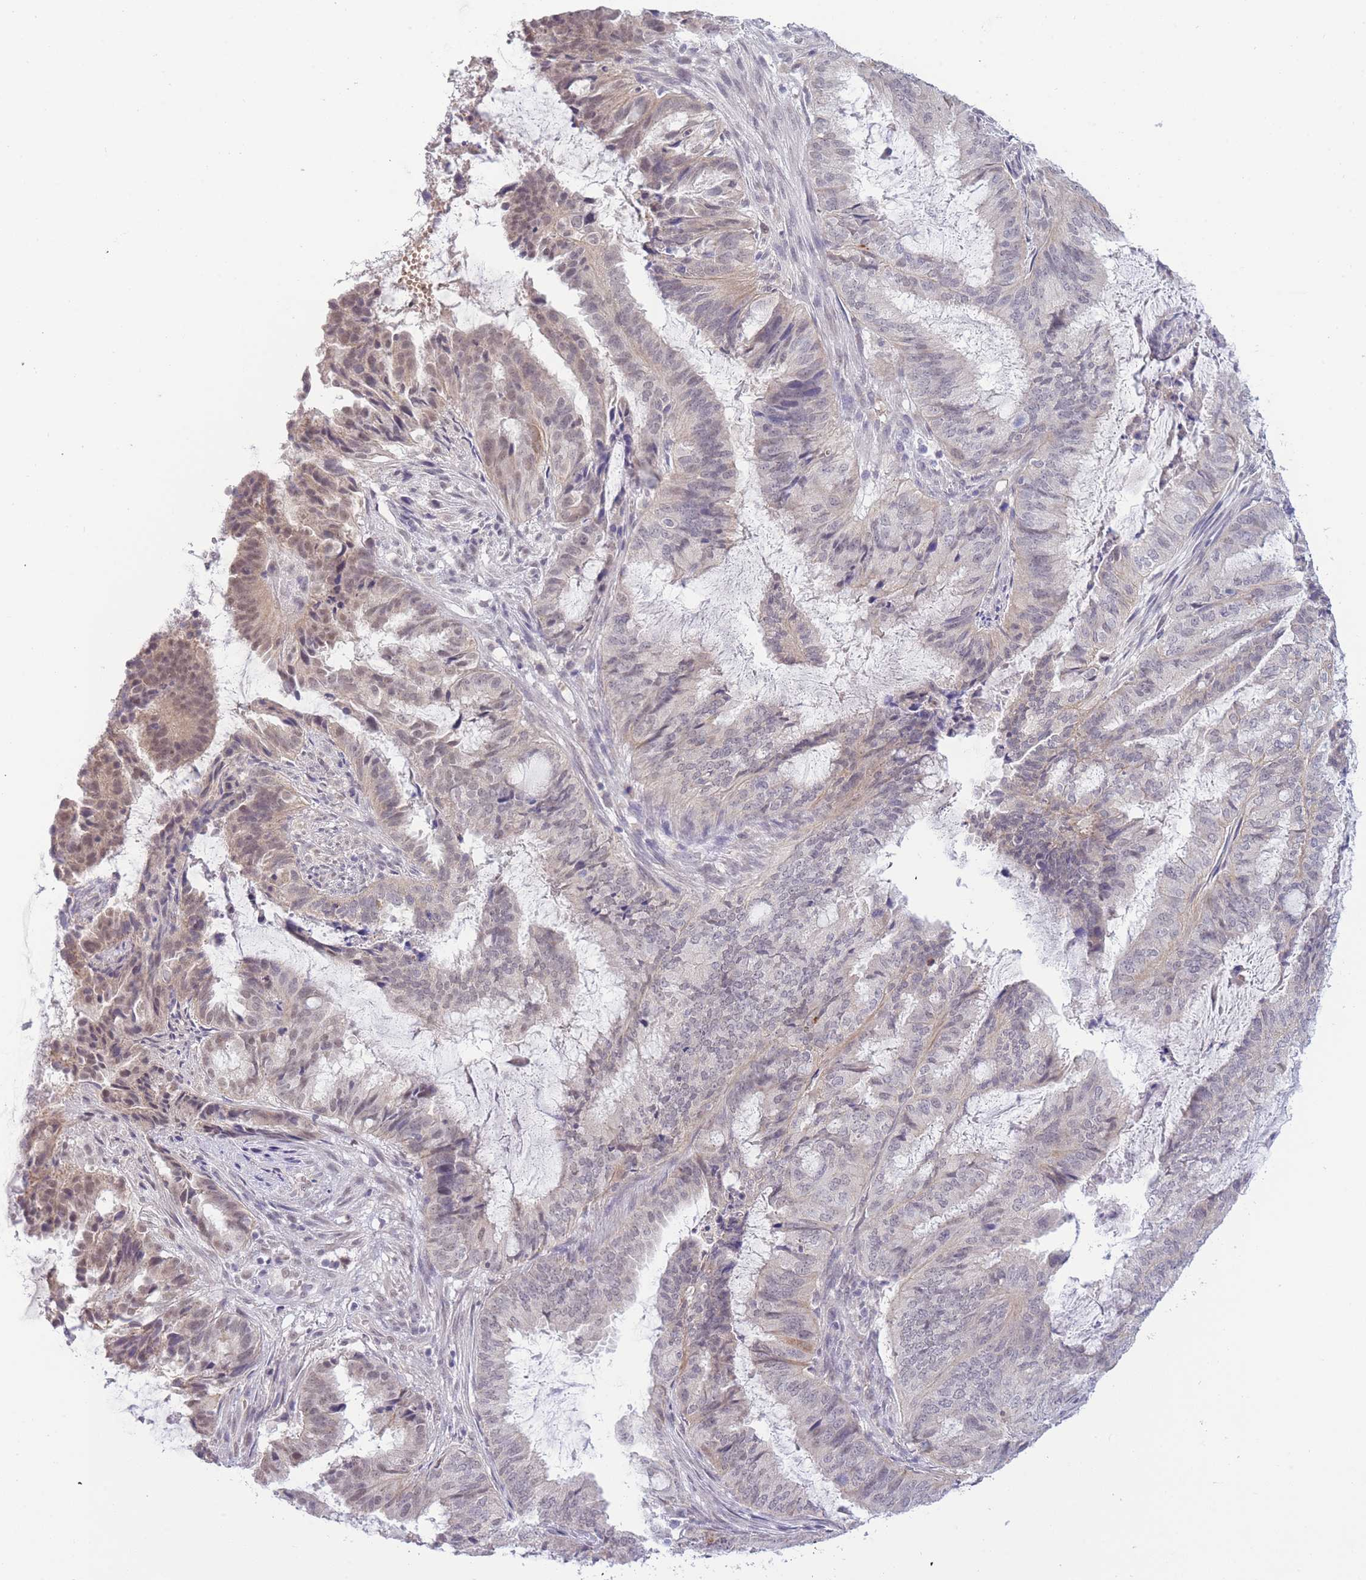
{"staining": {"intensity": "weak", "quantity": "<25%", "location": "cytoplasmic/membranous,nuclear"}, "tissue": "endometrial cancer", "cell_type": "Tumor cells", "image_type": "cancer", "snomed": [{"axis": "morphology", "description": "Adenocarcinoma, NOS"}, {"axis": "topography", "description": "Endometrium"}], "caption": "Immunohistochemistry of adenocarcinoma (endometrial) shows no expression in tumor cells. (Stains: DAB (3,3'-diaminobenzidine) immunohistochemistry with hematoxylin counter stain, Microscopy: brightfield microscopy at high magnification).", "gene": "GOLGA6L25", "patient": {"sex": "female", "age": 51}}